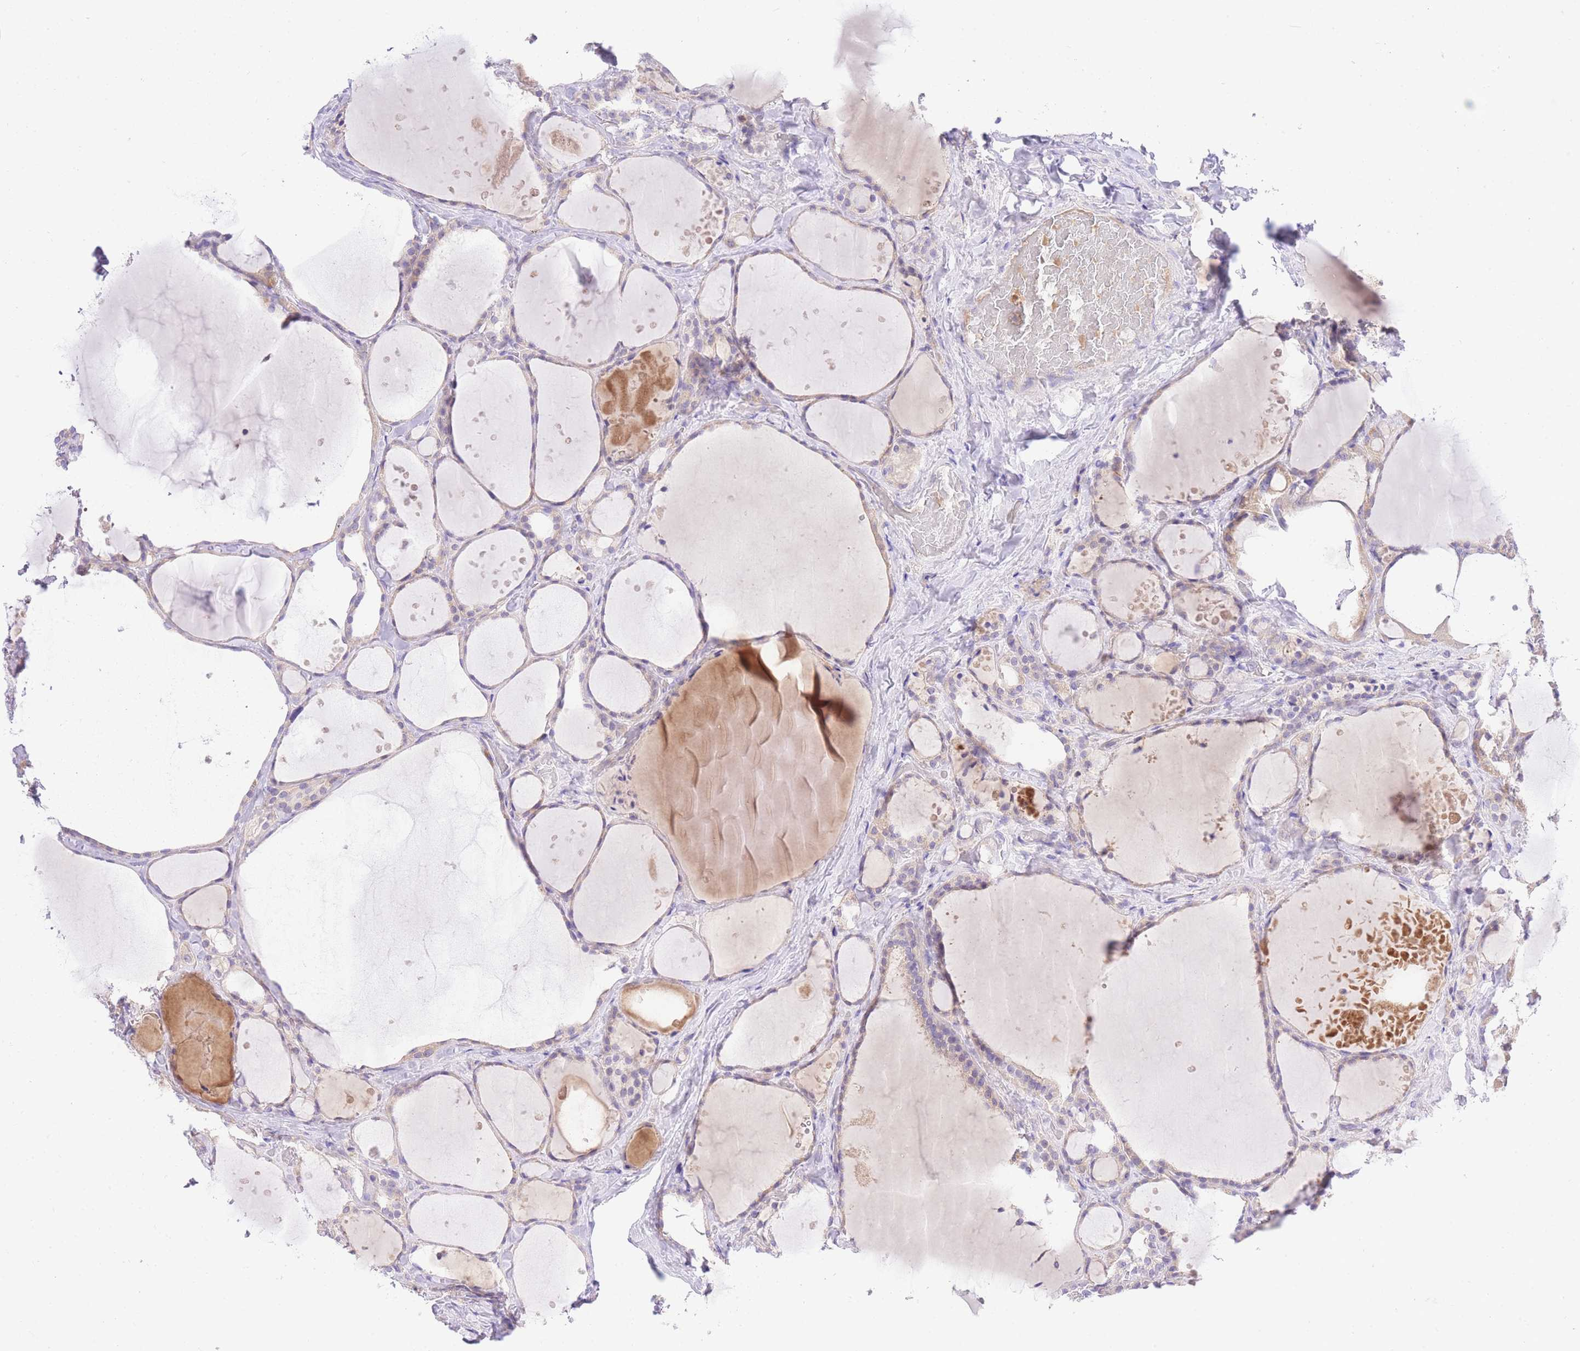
{"staining": {"intensity": "negative", "quantity": "none", "location": "none"}, "tissue": "thyroid cancer", "cell_type": "Tumor cells", "image_type": "cancer", "snomed": [{"axis": "morphology", "description": "Papillary adenocarcinoma, NOS"}, {"axis": "topography", "description": "Thyroid gland"}], "caption": "Immunohistochemistry histopathology image of papillary adenocarcinoma (thyroid) stained for a protein (brown), which demonstrates no staining in tumor cells.", "gene": "LIPH", "patient": {"sex": "male", "age": 77}}